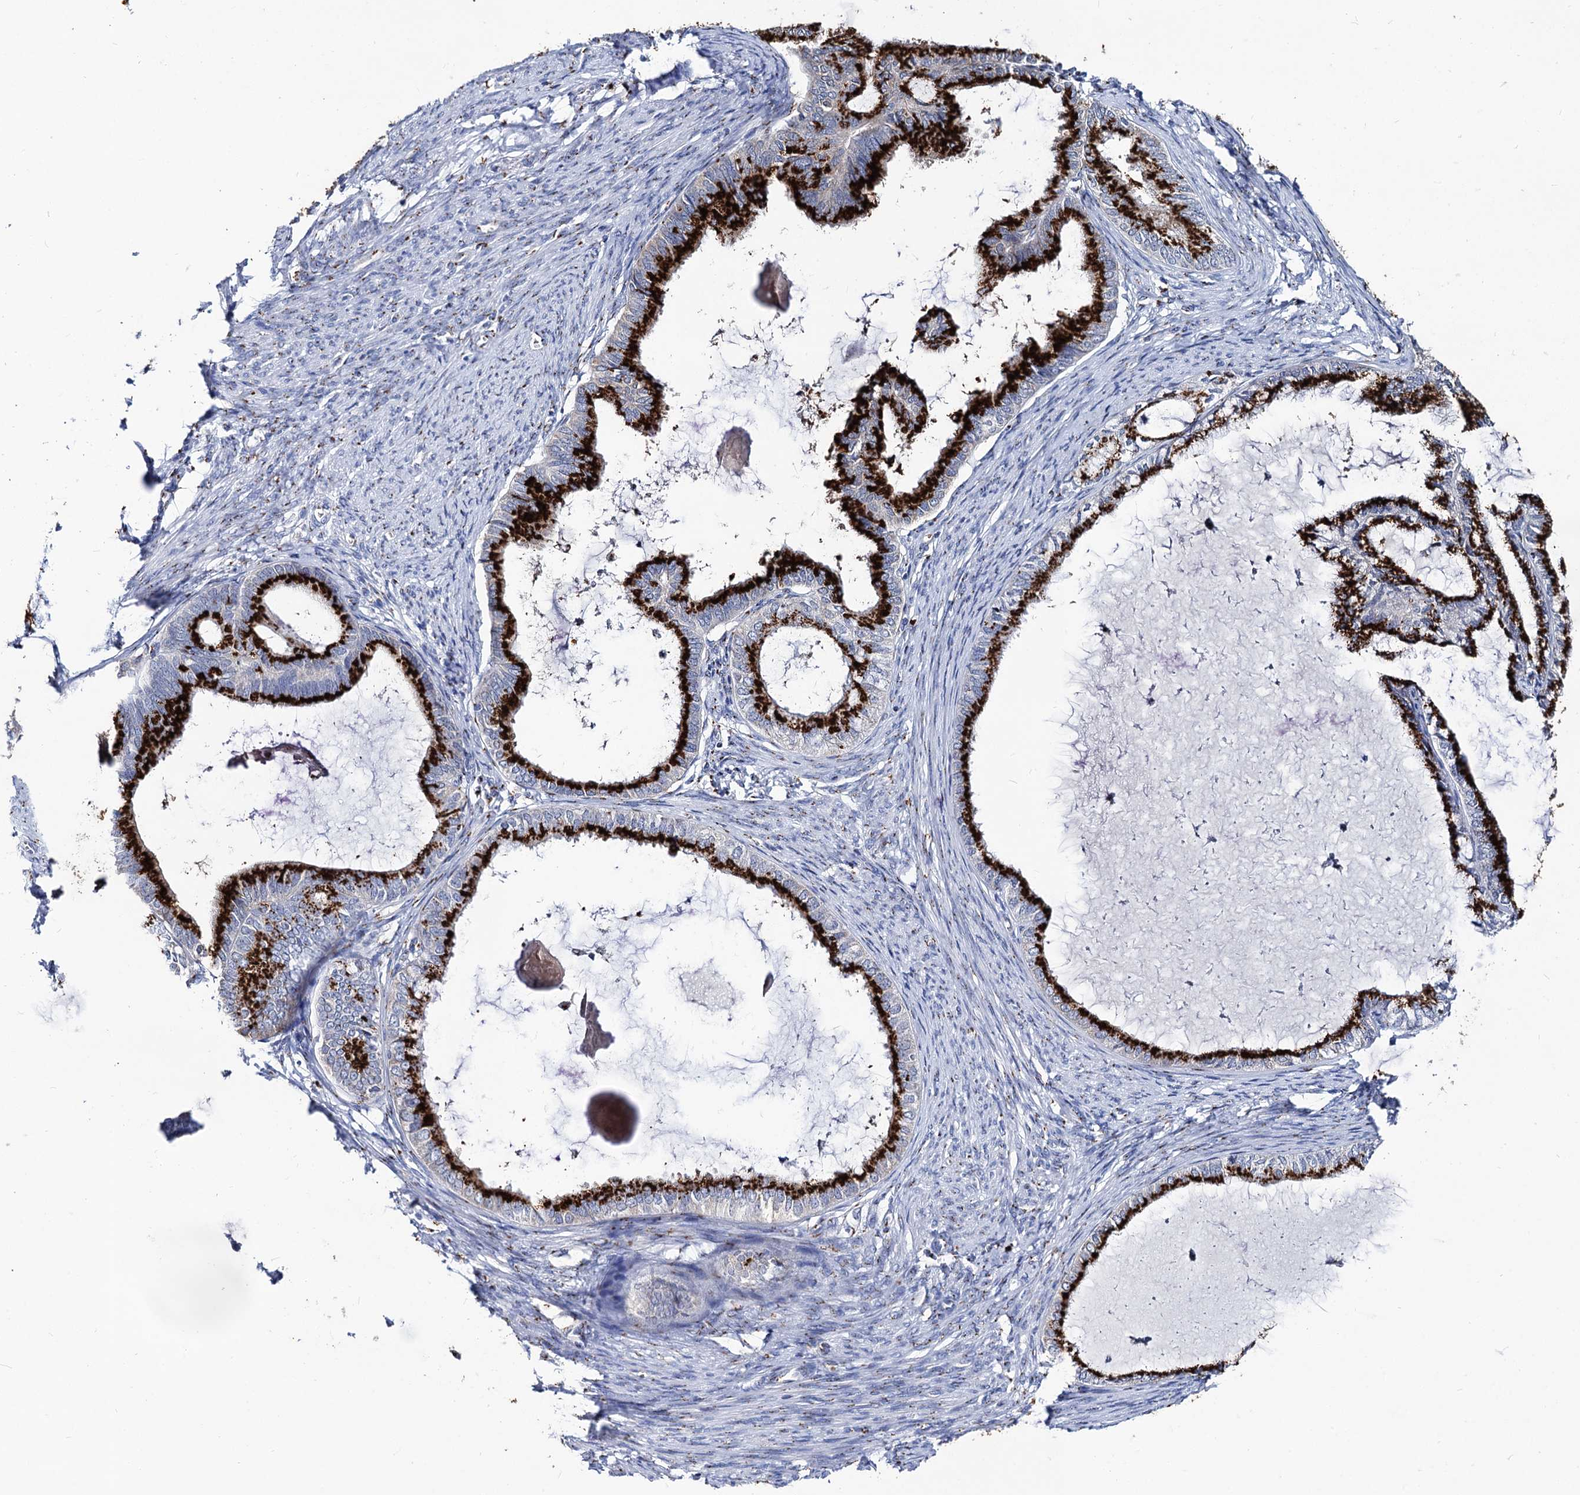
{"staining": {"intensity": "strong", "quantity": ">75%", "location": "cytoplasmic/membranous"}, "tissue": "endometrial cancer", "cell_type": "Tumor cells", "image_type": "cancer", "snomed": [{"axis": "morphology", "description": "Adenocarcinoma, NOS"}, {"axis": "topography", "description": "Endometrium"}], "caption": "IHC of human endometrial cancer (adenocarcinoma) exhibits high levels of strong cytoplasmic/membranous staining in approximately >75% of tumor cells. (DAB (3,3'-diaminobenzidine) IHC, brown staining for protein, blue staining for nuclei).", "gene": "TM9SF3", "patient": {"sex": "female", "age": 86}}